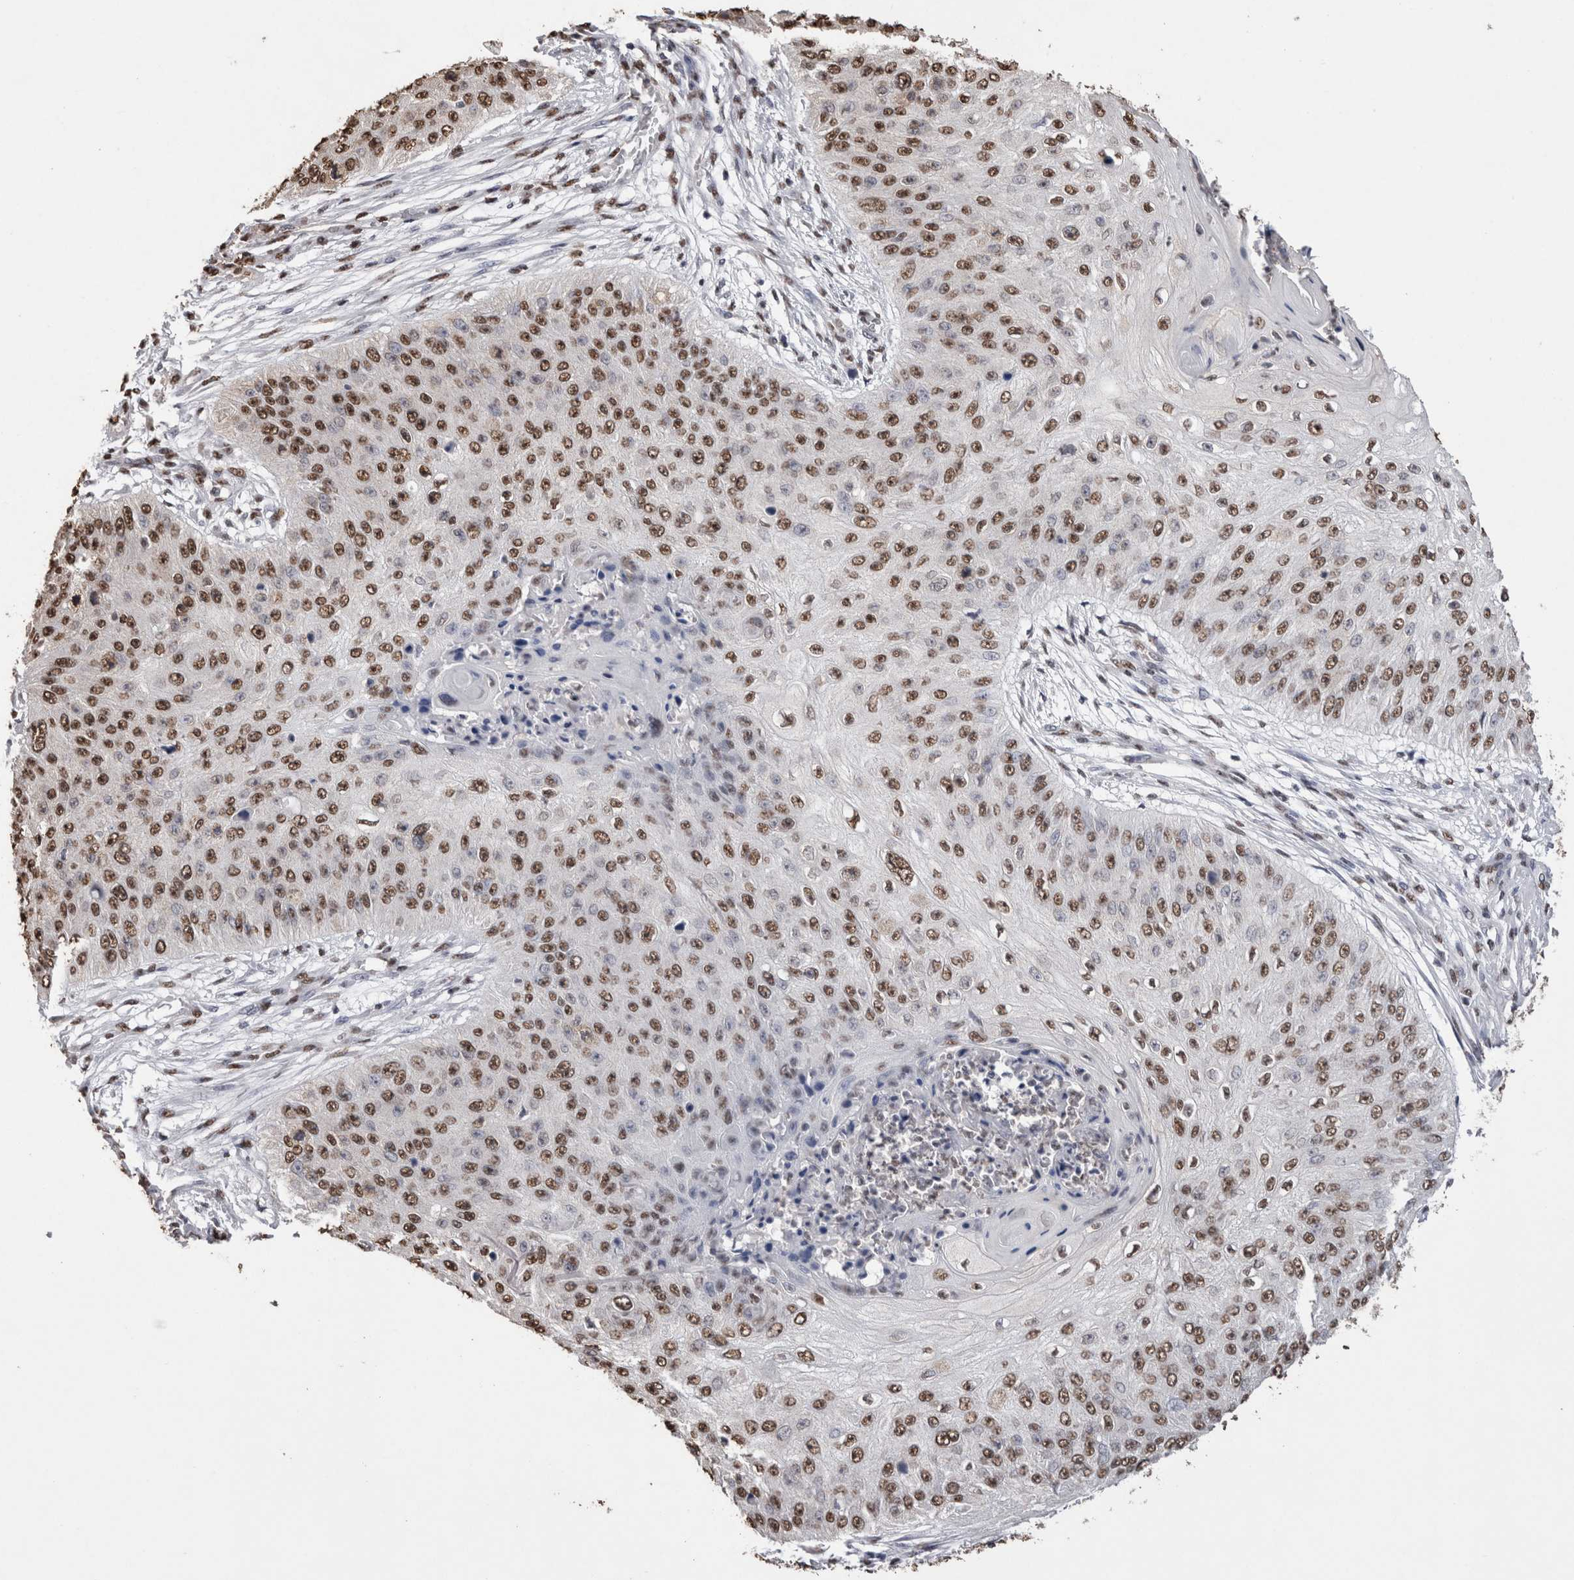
{"staining": {"intensity": "moderate", "quantity": ">75%", "location": "nuclear"}, "tissue": "skin cancer", "cell_type": "Tumor cells", "image_type": "cancer", "snomed": [{"axis": "morphology", "description": "Squamous cell carcinoma, NOS"}, {"axis": "topography", "description": "Skin"}], "caption": "Protein analysis of skin cancer tissue reveals moderate nuclear positivity in approximately >75% of tumor cells.", "gene": "NTHL1", "patient": {"sex": "female", "age": 80}}